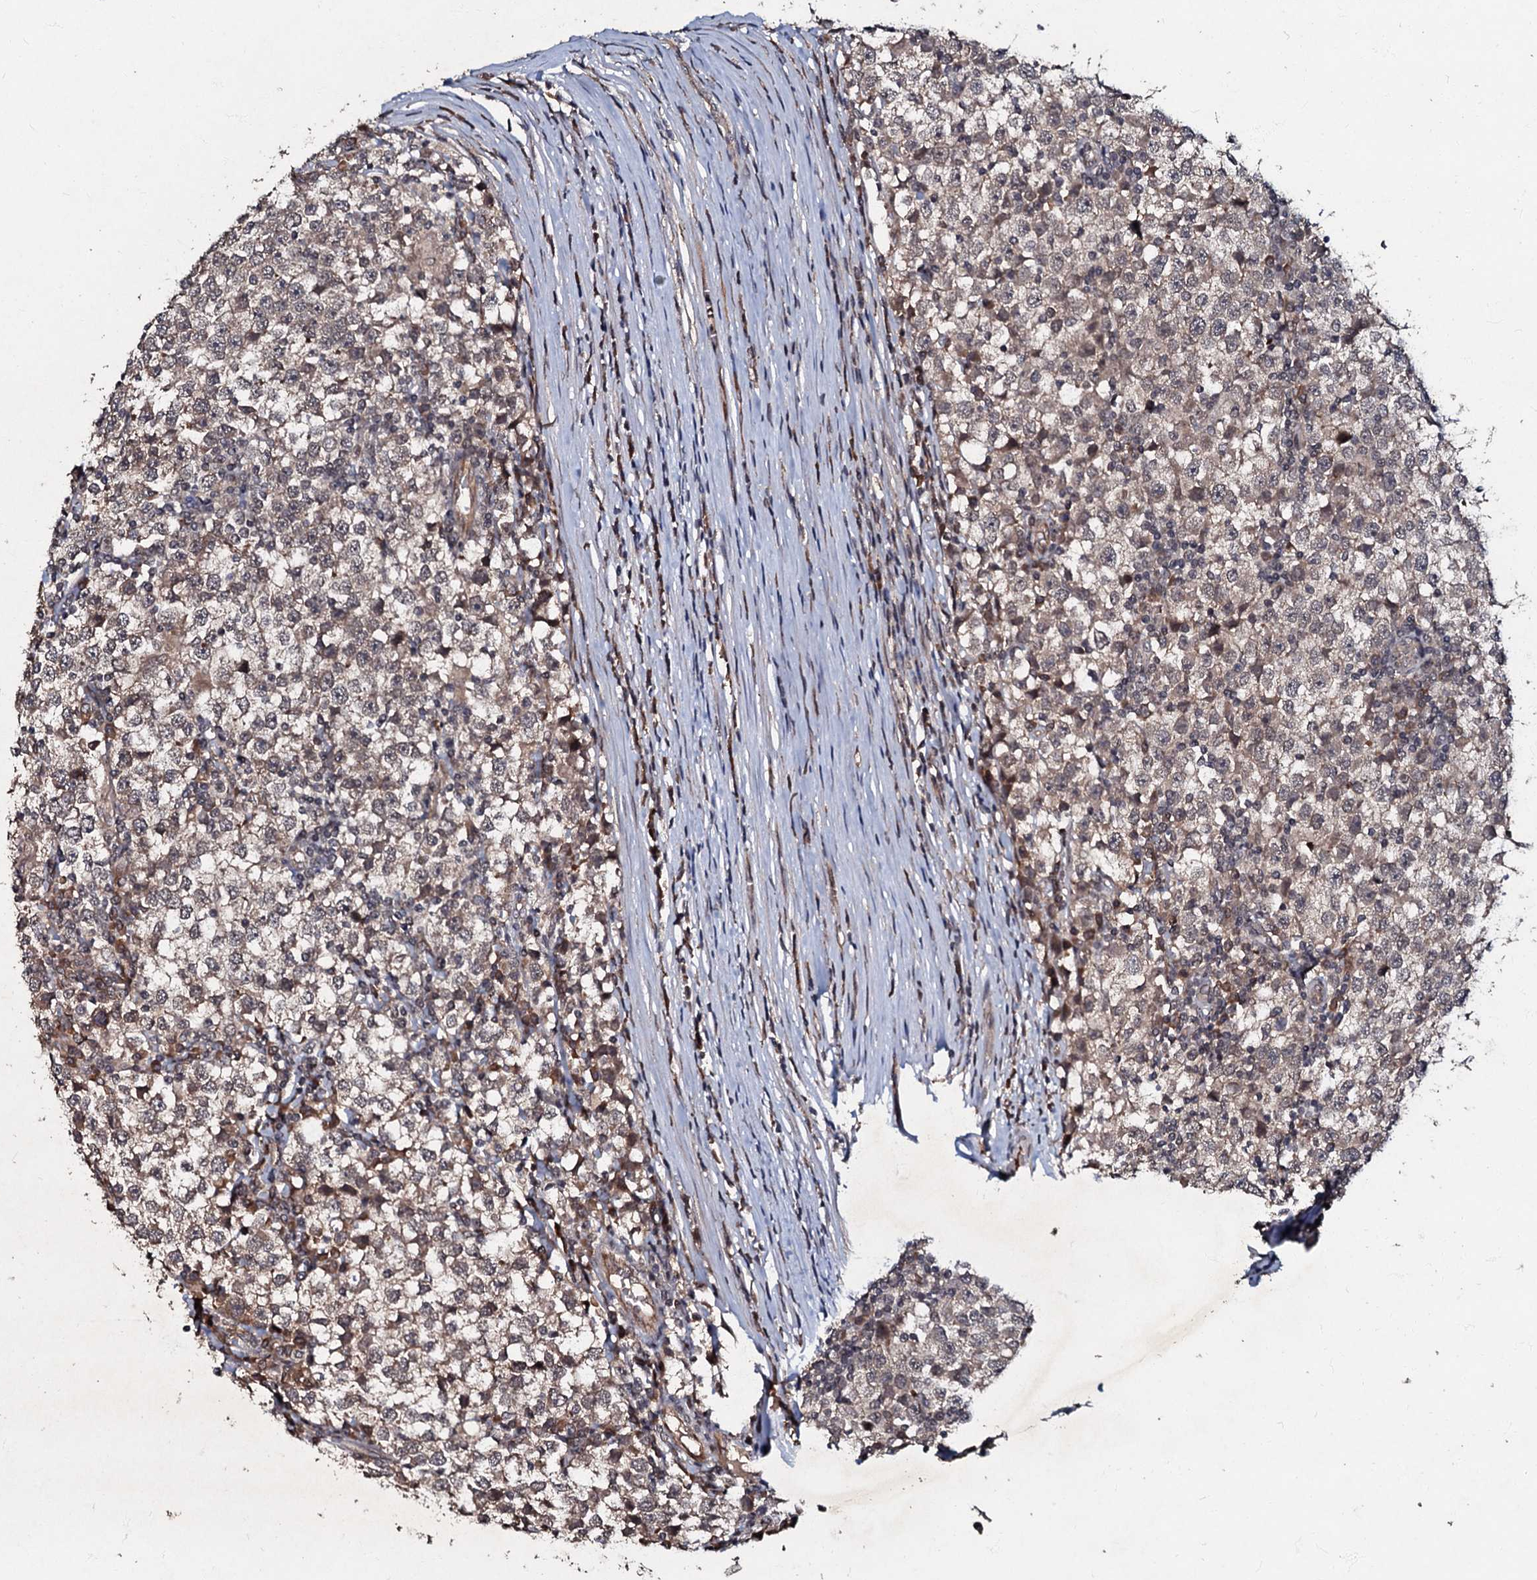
{"staining": {"intensity": "weak", "quantity": ">75%", "location": "cytoplasmic/membranous"}, "tissue": "testis cancer", "cell_type": "Tumor cells", "image_type": "cancer", "snomed": [{"axis": "morphology", "description": "Seminoma, NOS"}, {"axis": "topography", "description": "Testis"}], "caption": "The micrograph exhibits a brown stain indicating the presence of a protein in the cytoplasmic/membranous of tumor cells in seminoma (testis).", "gene": "MANSC4", "patient": {"sex": "male", "age": 65}}